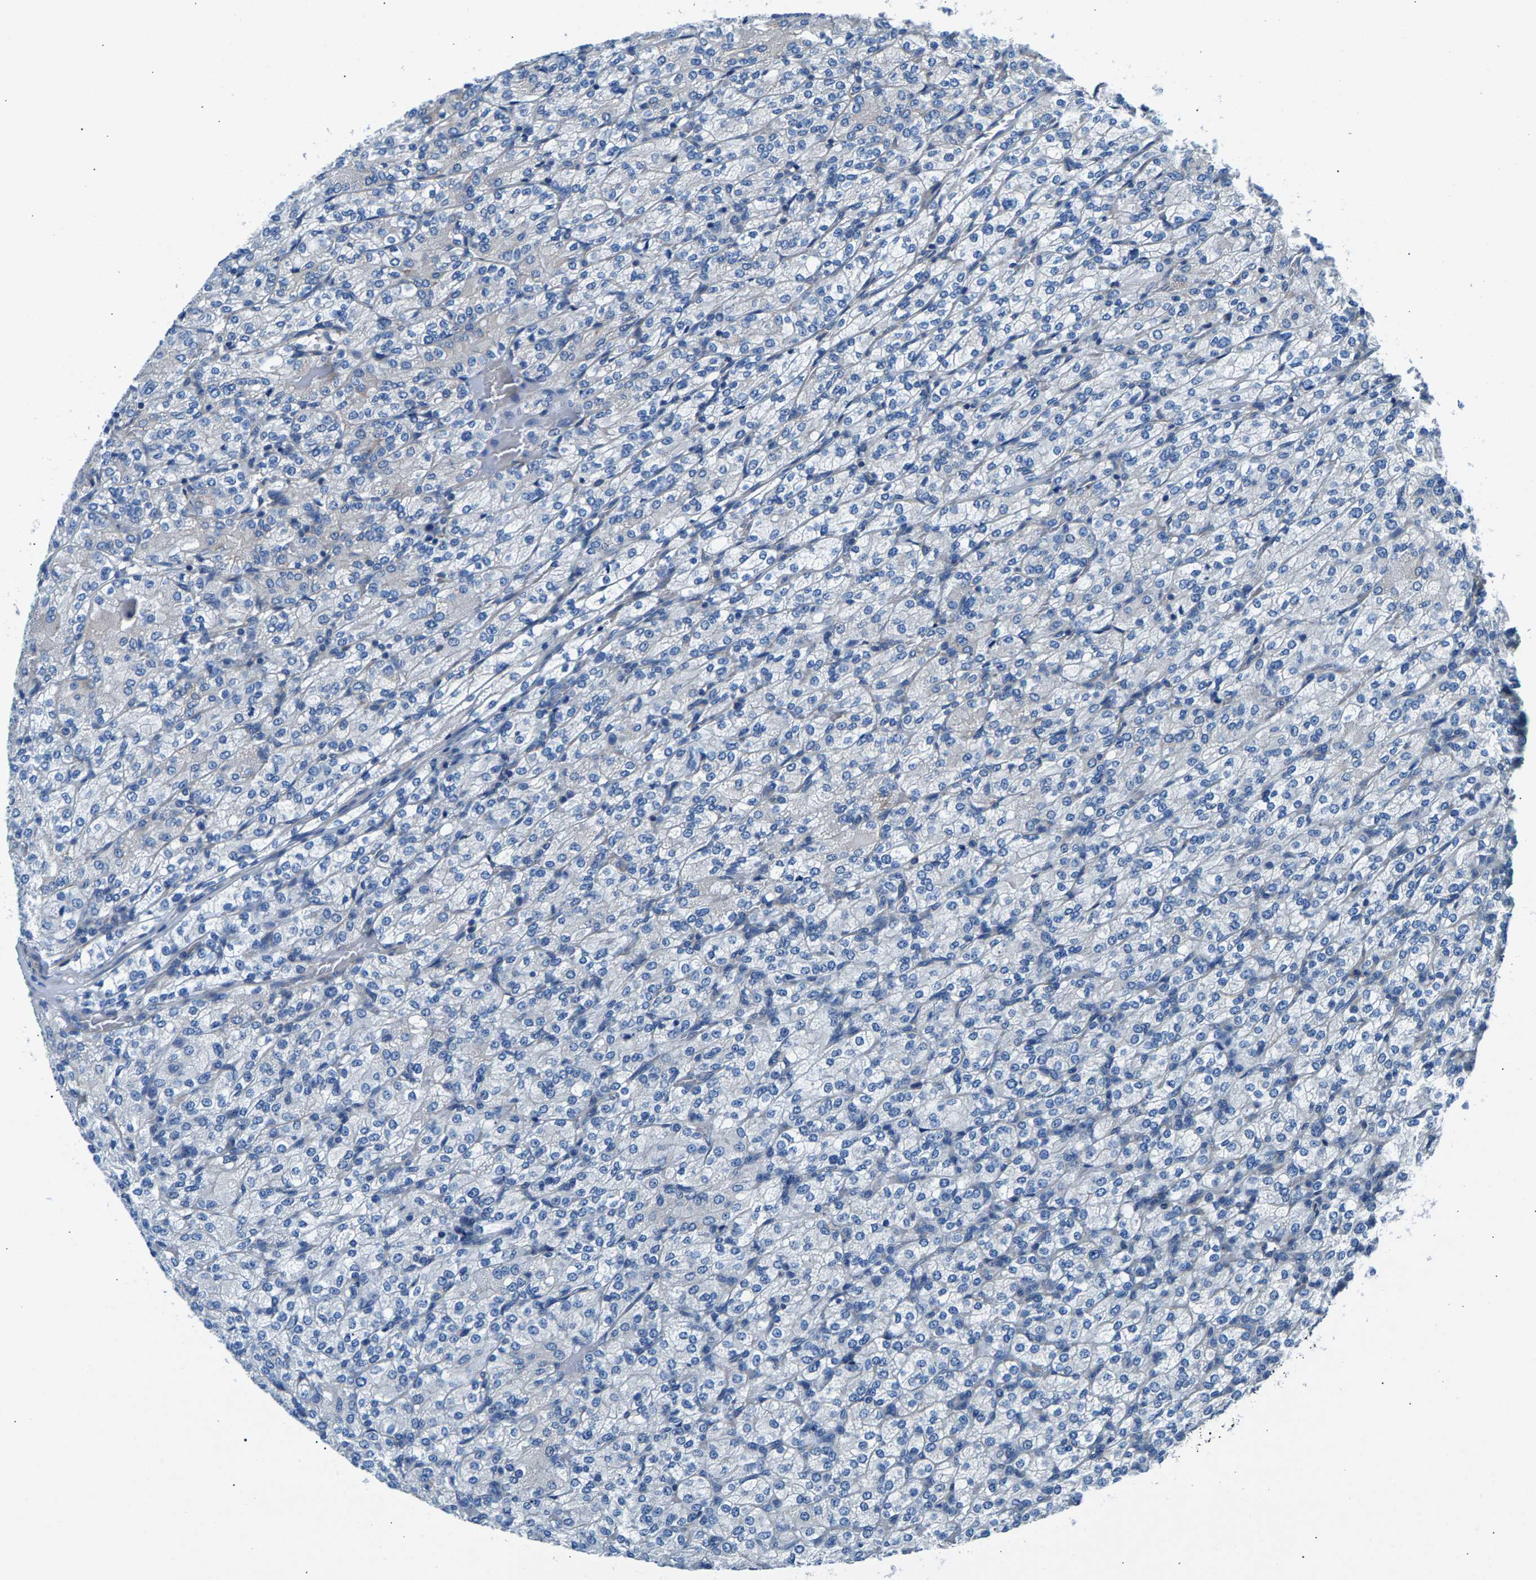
{"staining": {"intensity": "negative", "quantity": "none", "location": "none"}, "tissue": "renal cancer", "cell_type": "Tumor cells", "image_type": "cancer", "snomed": [{"axis": "morphology", "description": "Adenocarcinoma, NOS"}, {"axis": "topography", "description": "Kidney"}], "caption": "This is an immunohistochemistry image of human renal cancer. There is no staining in tumor cells.", "gene": "CDRT4", "patient": {"sex": "male", "age": 77}}